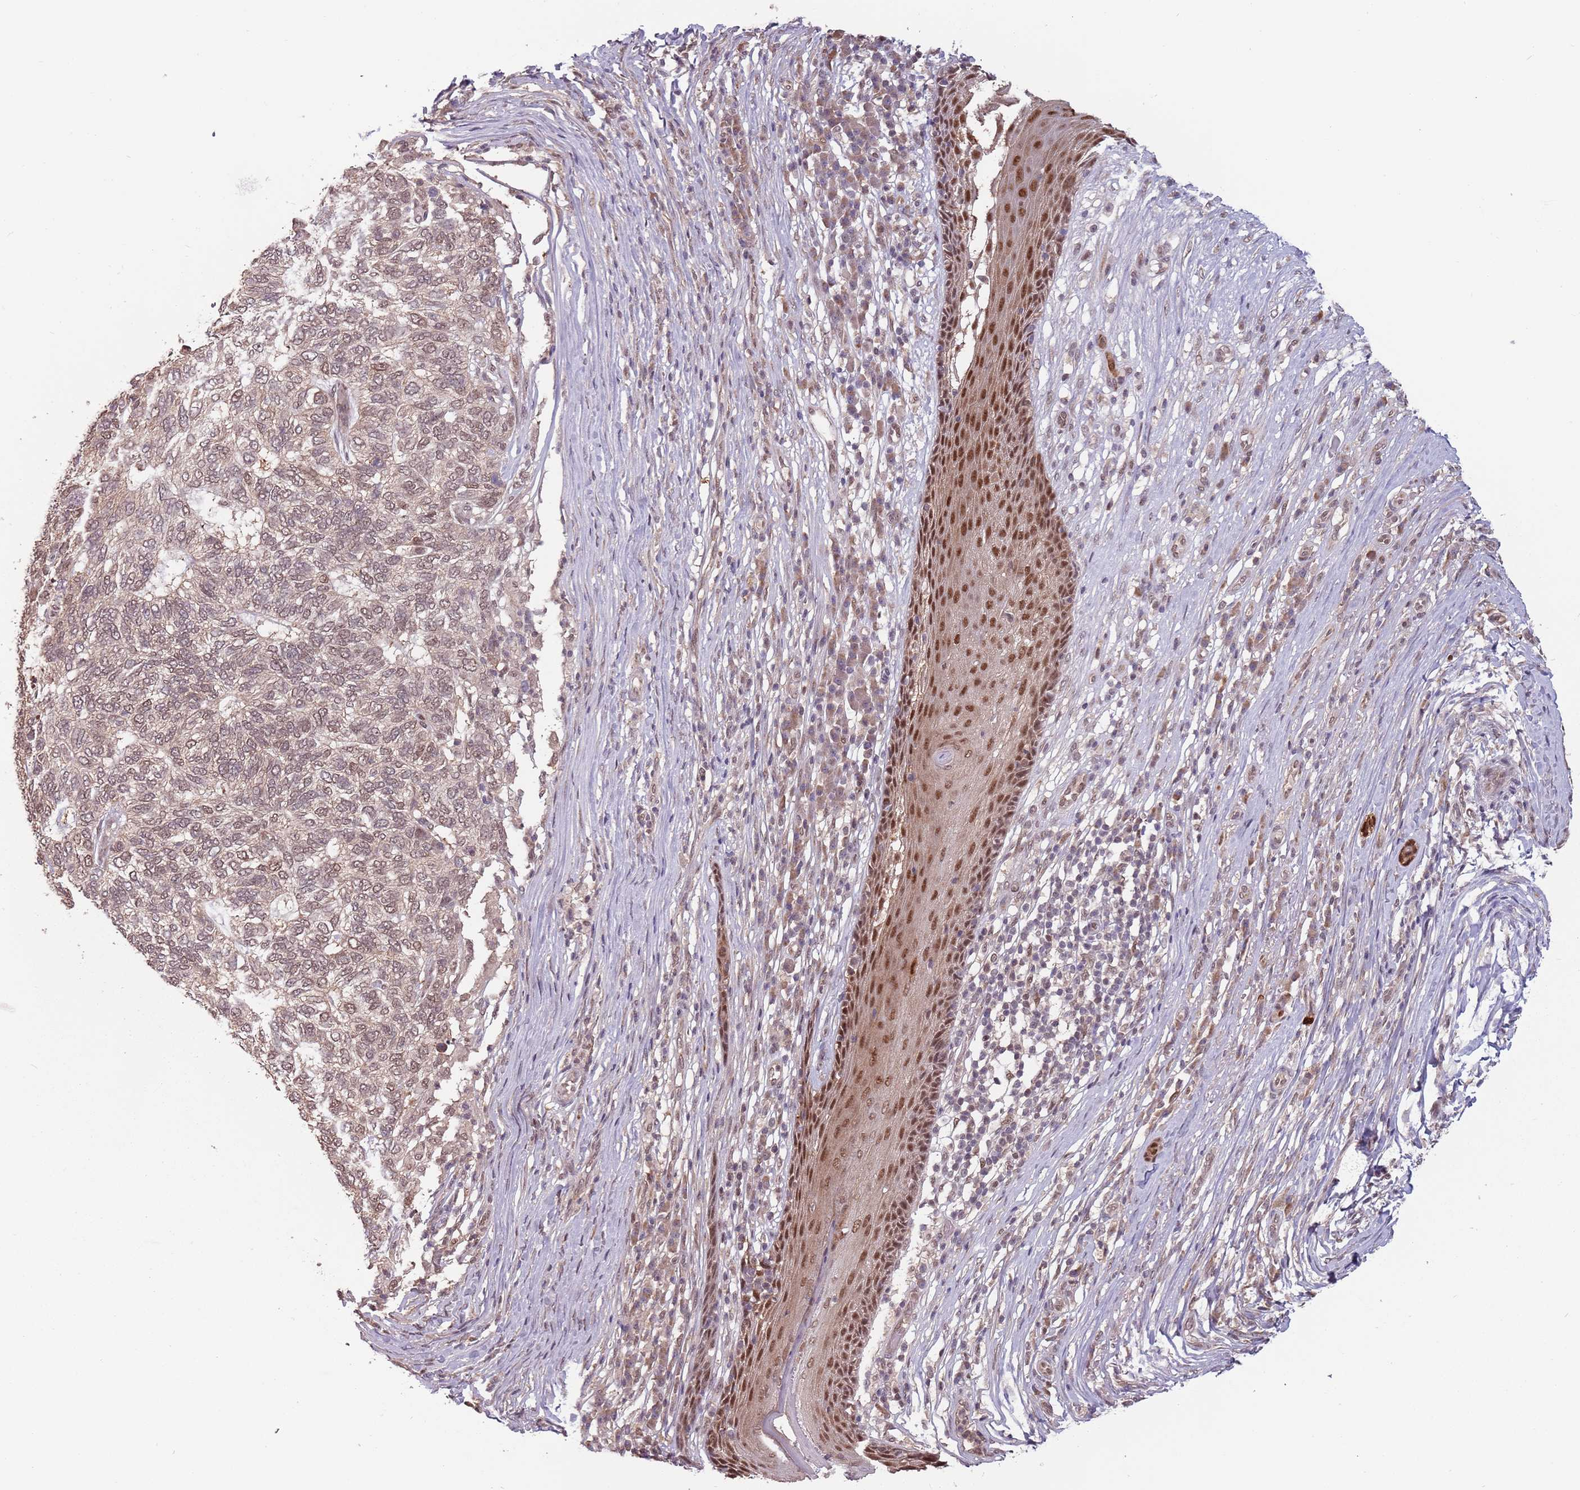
{"staining": {"intensity": "weak", "quantity": ">75%", "location": "nuclear"}, "tissue": "skin cancer", "cell_type": "Tumor cells", "image_type": "cancer", "snomed": [{"axis": "morphology", "description": "Basal cell carcinoma"}, {"axis": "topography", "description": "Skin"}], "caption": "High-power microscopy captured an immunohistochemistry histopathology image of skin basal cell carcinoma, revealing weak nuclear staining in about >75% of tumor cells.", "gene": "ZBTB5", "patient": {"sex": "female", "age": 65}}